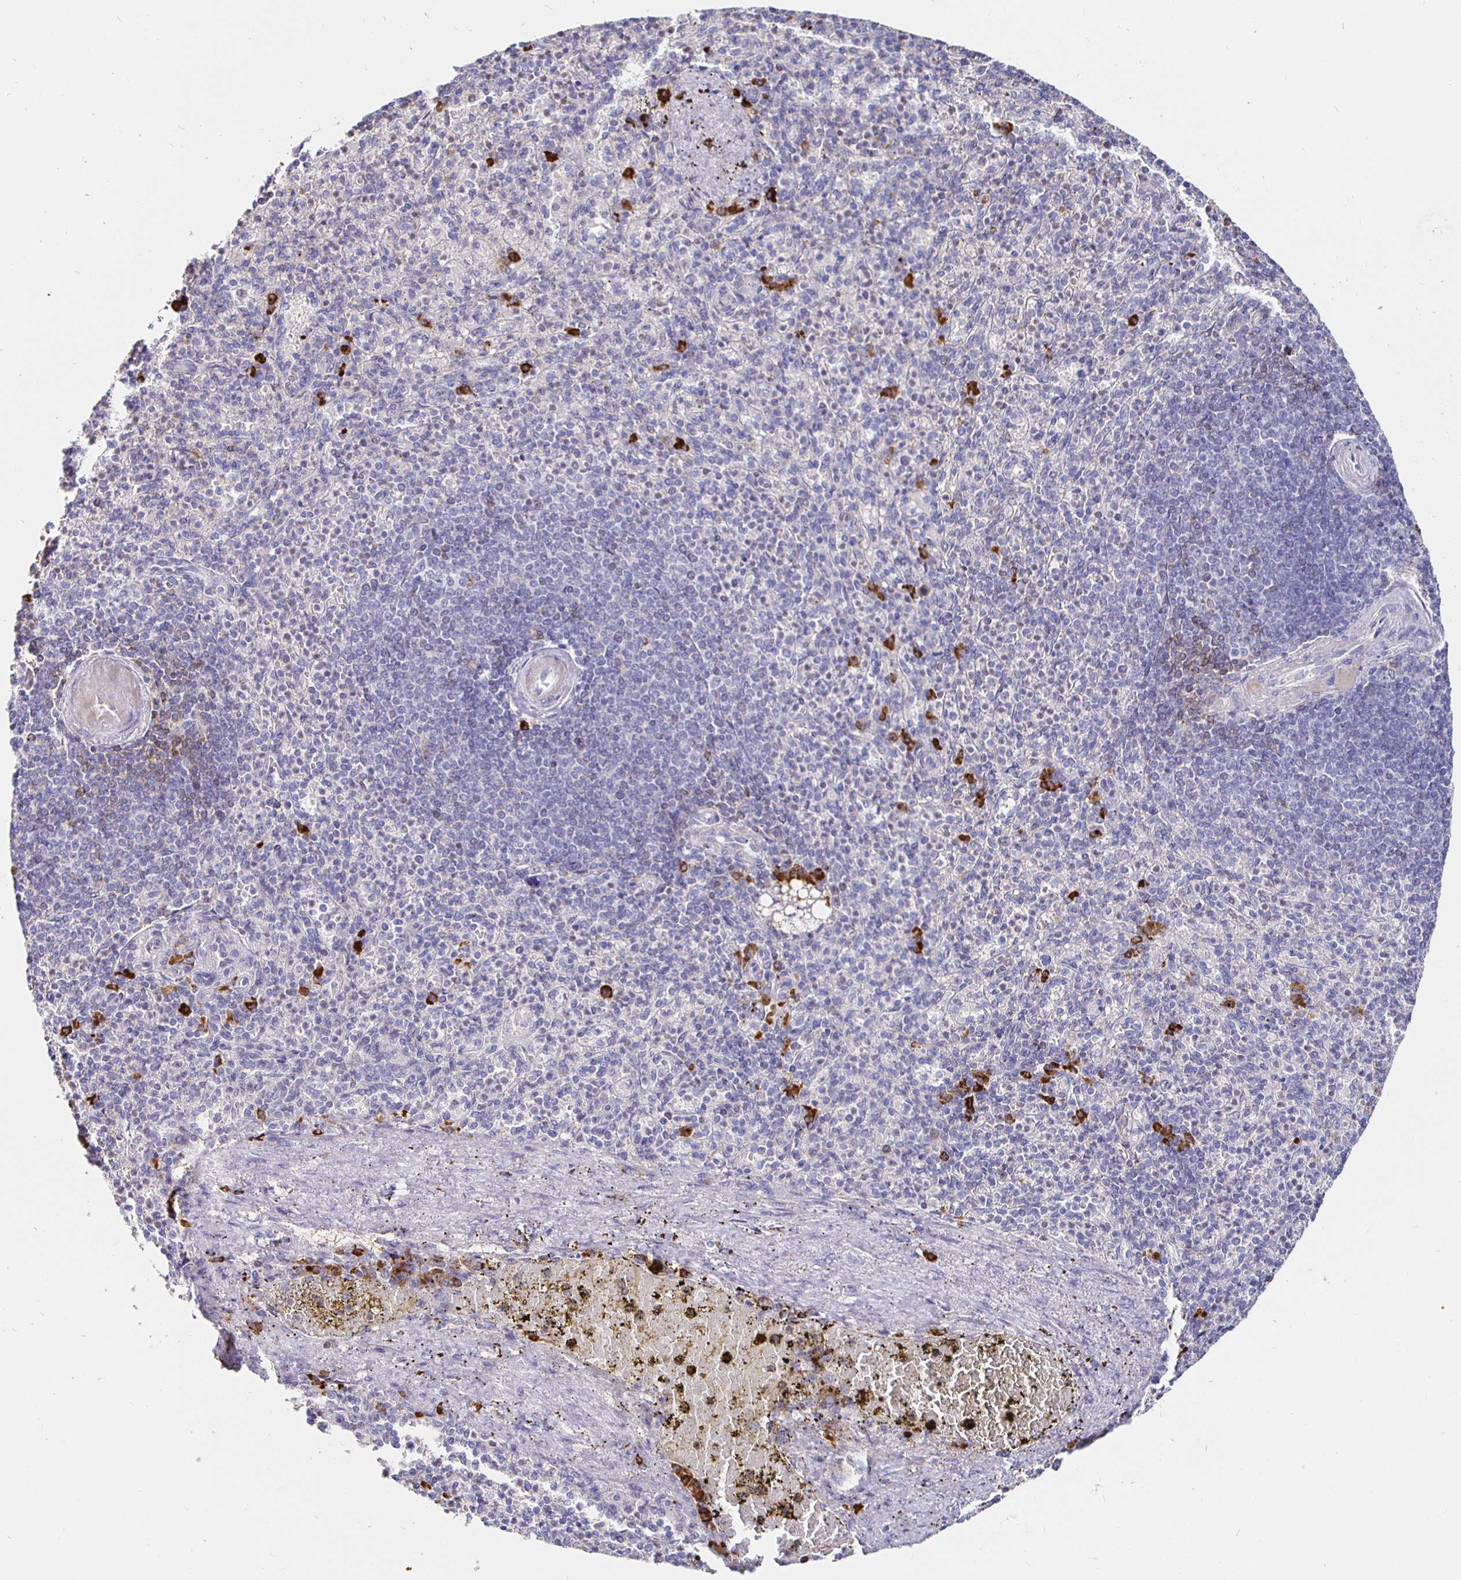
{"staining": {"intensity": "strong", "quantity": "<25%", "location": "cytoplasmic/membranous"}, "tissue": "spleen", "cell_type": "Cells in red pulp", "image_type": "normal", "snomed": [{"axis": "morphology", "description": "Normal tissue, NOS"}, {"axis": "topography", "description": "Spleen"}], "caption": "A brown stain shows strong cytoplasmic/membranous staining of a protein in cells in red pulp of benign spleen. (brown staining indicates protein expression, while blue staining denotes nuclei).", "gene": "CXCR3", "patient": {"sex": "female", "age": 74}}